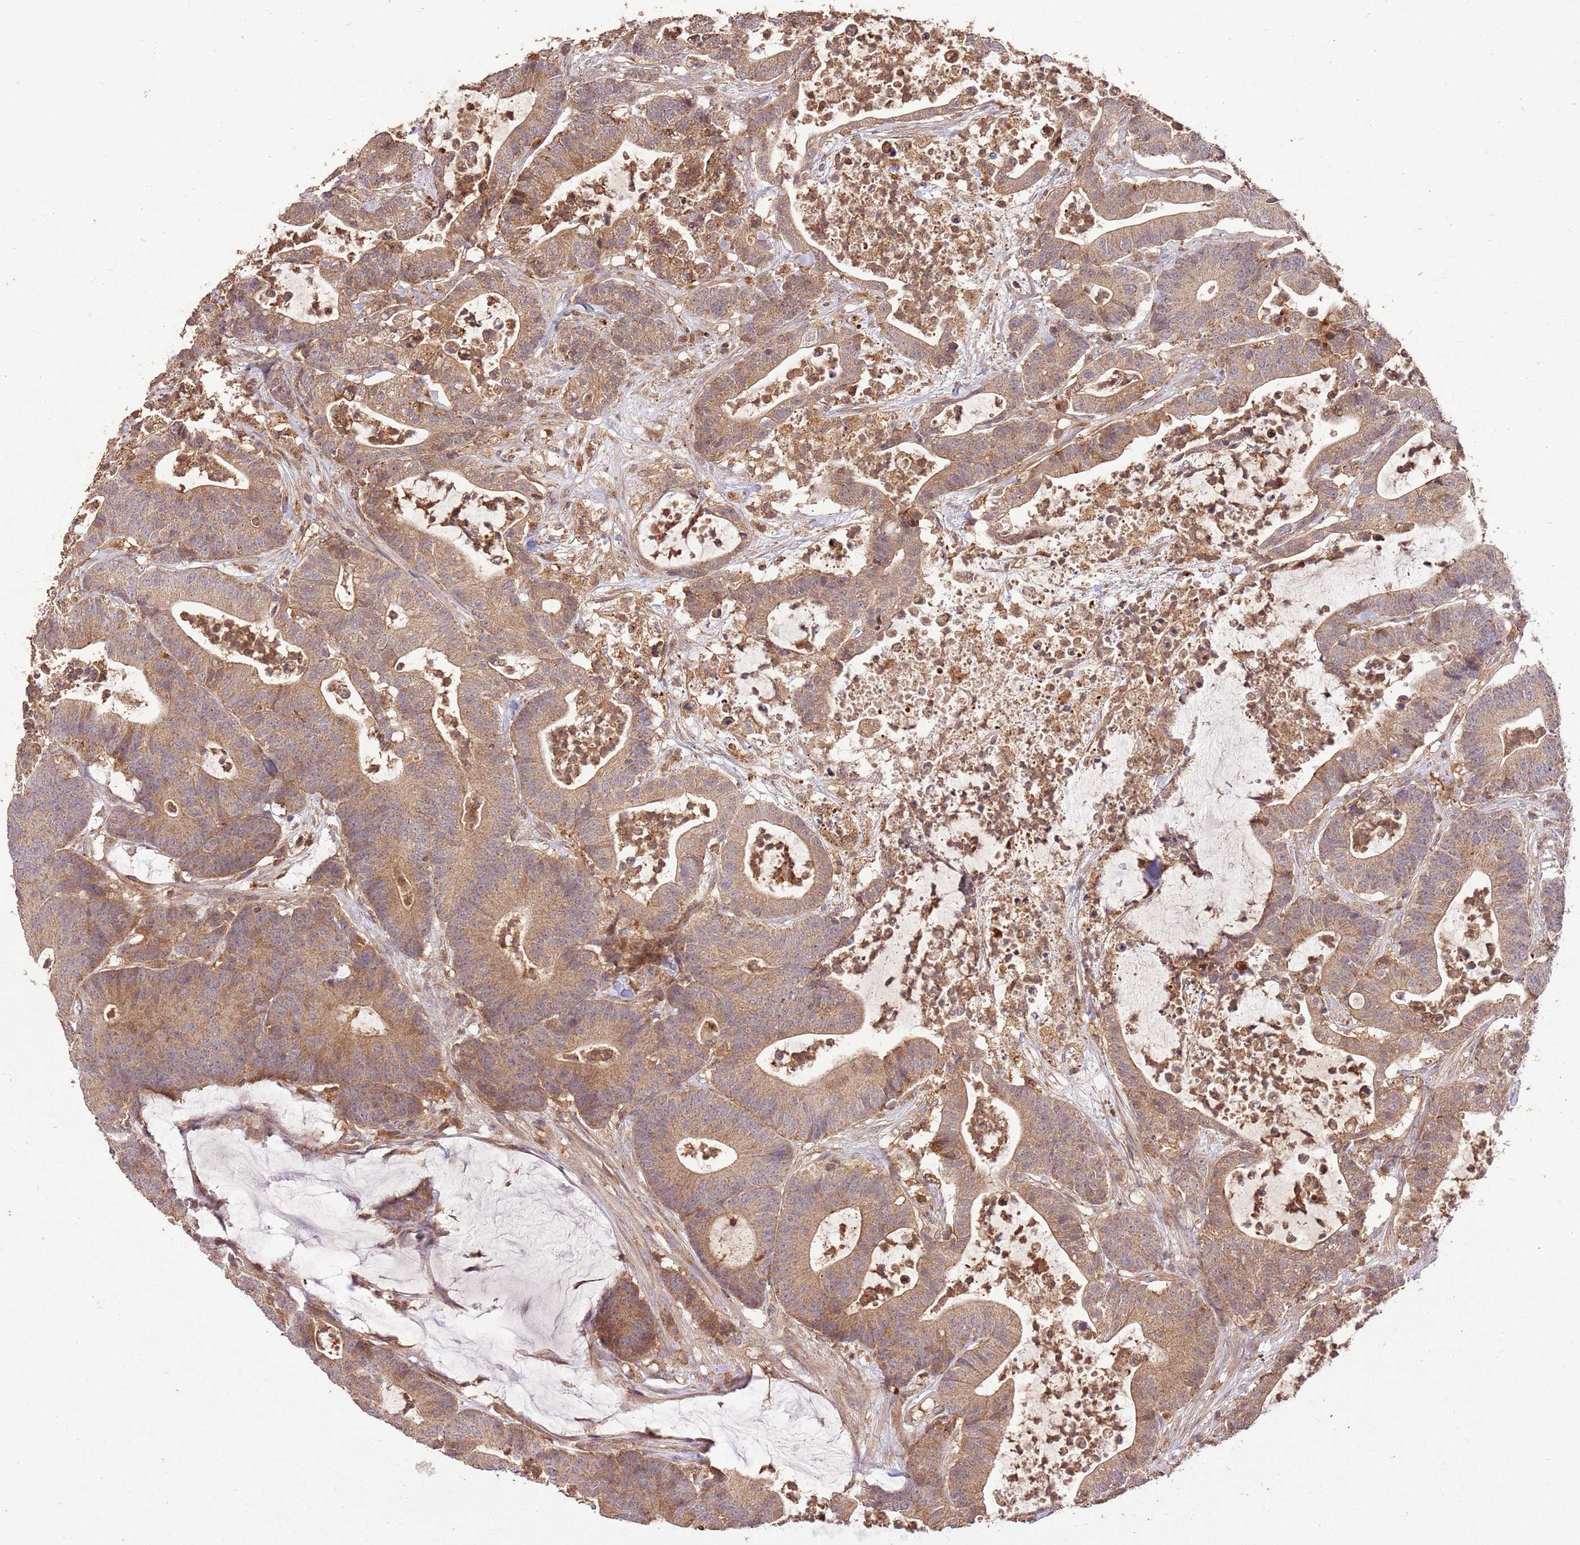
{"staining": {"intensity": "moderate", "quantity": ">75%", "location": "cytoplasmic/membranous"}, "tissue": "colorectal cancer", "cell_type": "Tumor cells", "image_type": "cancer", "snomed": [{"axis": "morphology", "description": "Adenocarcinoma, NOS"}, {"axis": "topography", "description": "Colon"}], "caption": "A micrograph of colorectal cancer (adenocarcinoma) stained for a protein displays moderate cytoplasmic/membranous brown staining in tumor cells.", "gene": "LRRC28", "patient": {"sex": "female", "age": 84}}